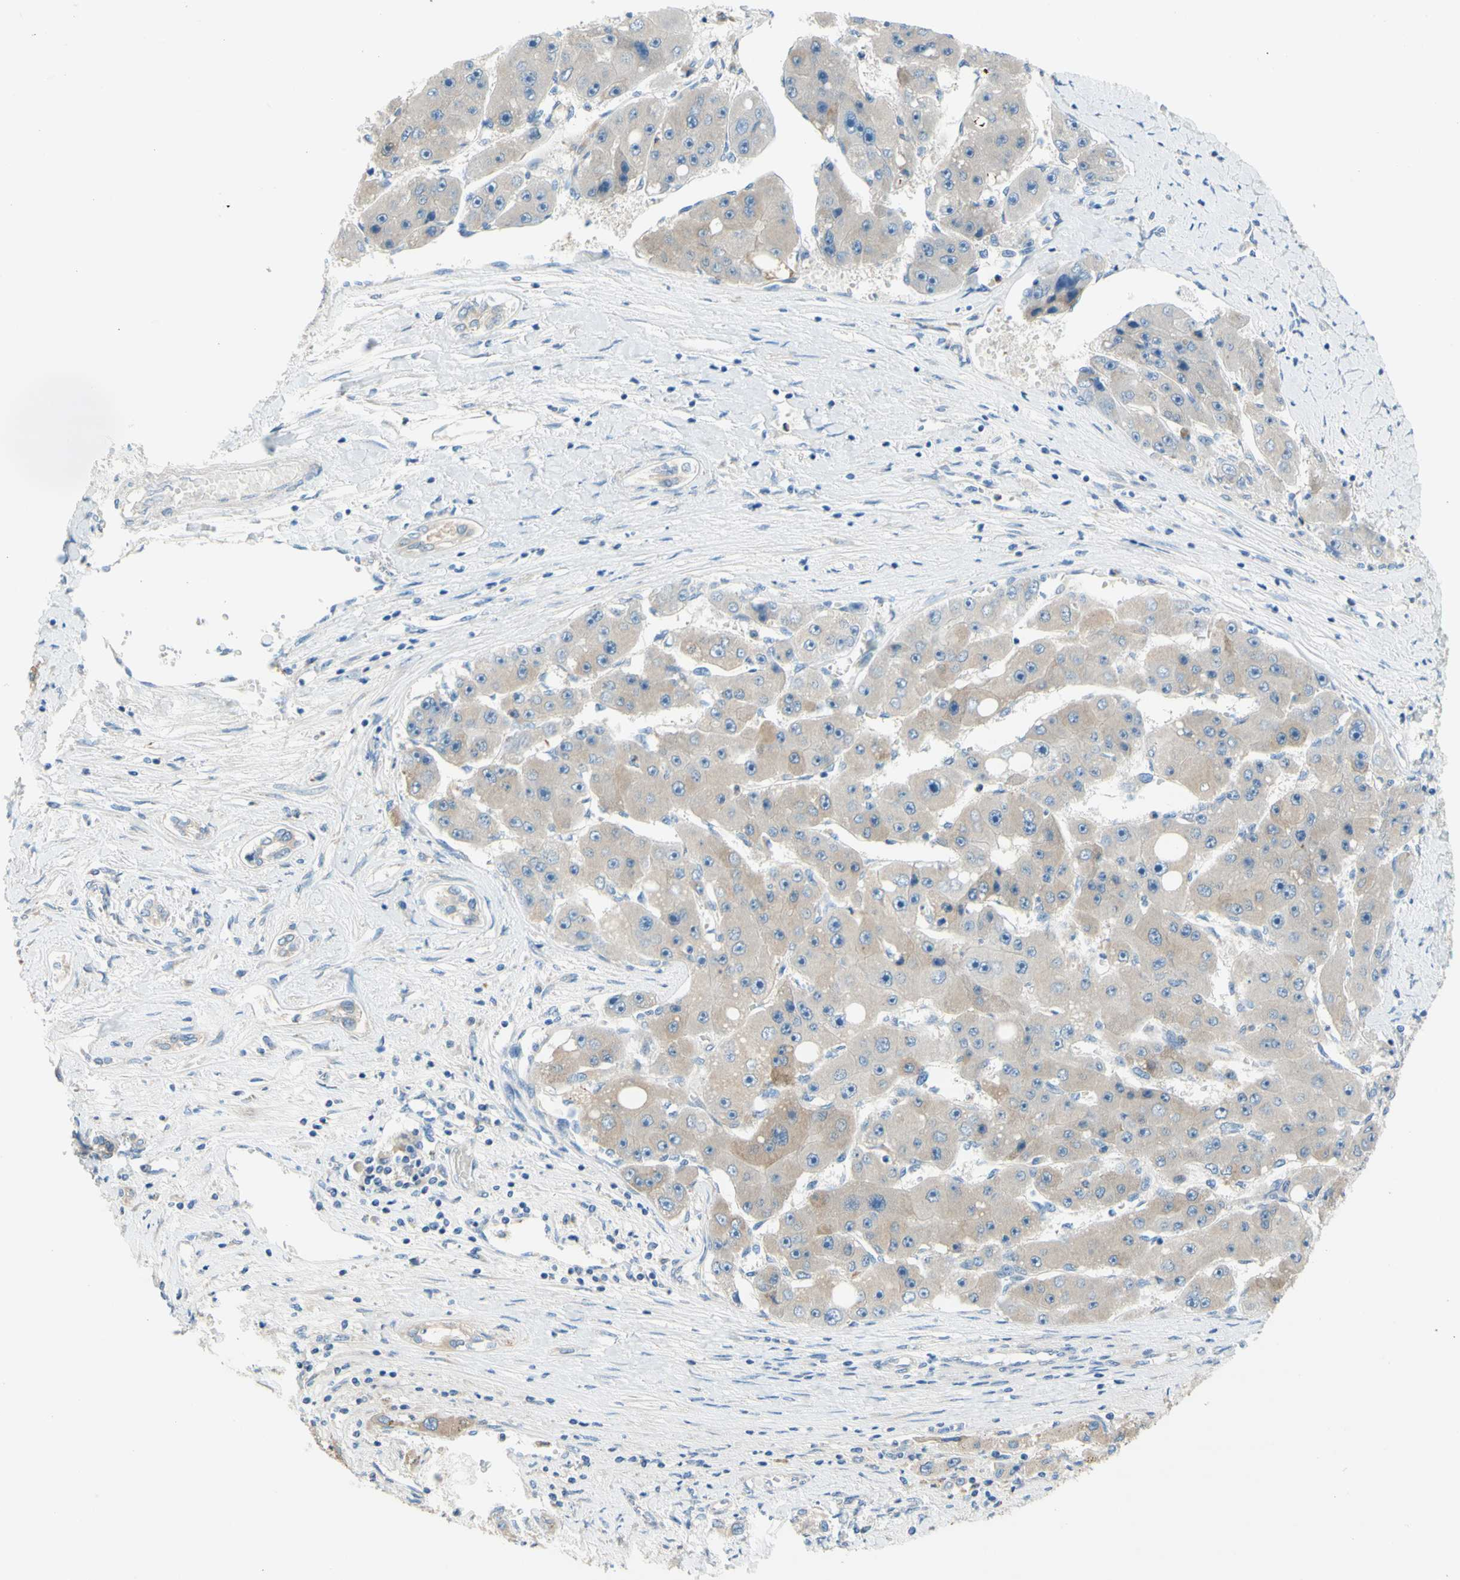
{"staining": {"intensity": "weak", "quantity": ">75%", "location": "cytoplasmic/membranous"}, "tissue": "liver cancer", "cell_type": "Tumor cells", "image_type": "cancer", "snomed": [{"axis": "morphology", "description": "Carcinoma, Hepatocellular, NOS"}, {"axis": "topography", "description": "Liver"}], "caption": "Human liver cancer (hepatocellular carcinoma) stained with a protein marker exhibits weak staining in tumor cells.", "gene": "F3", "patient": {"sex": "female", "age": 61}}